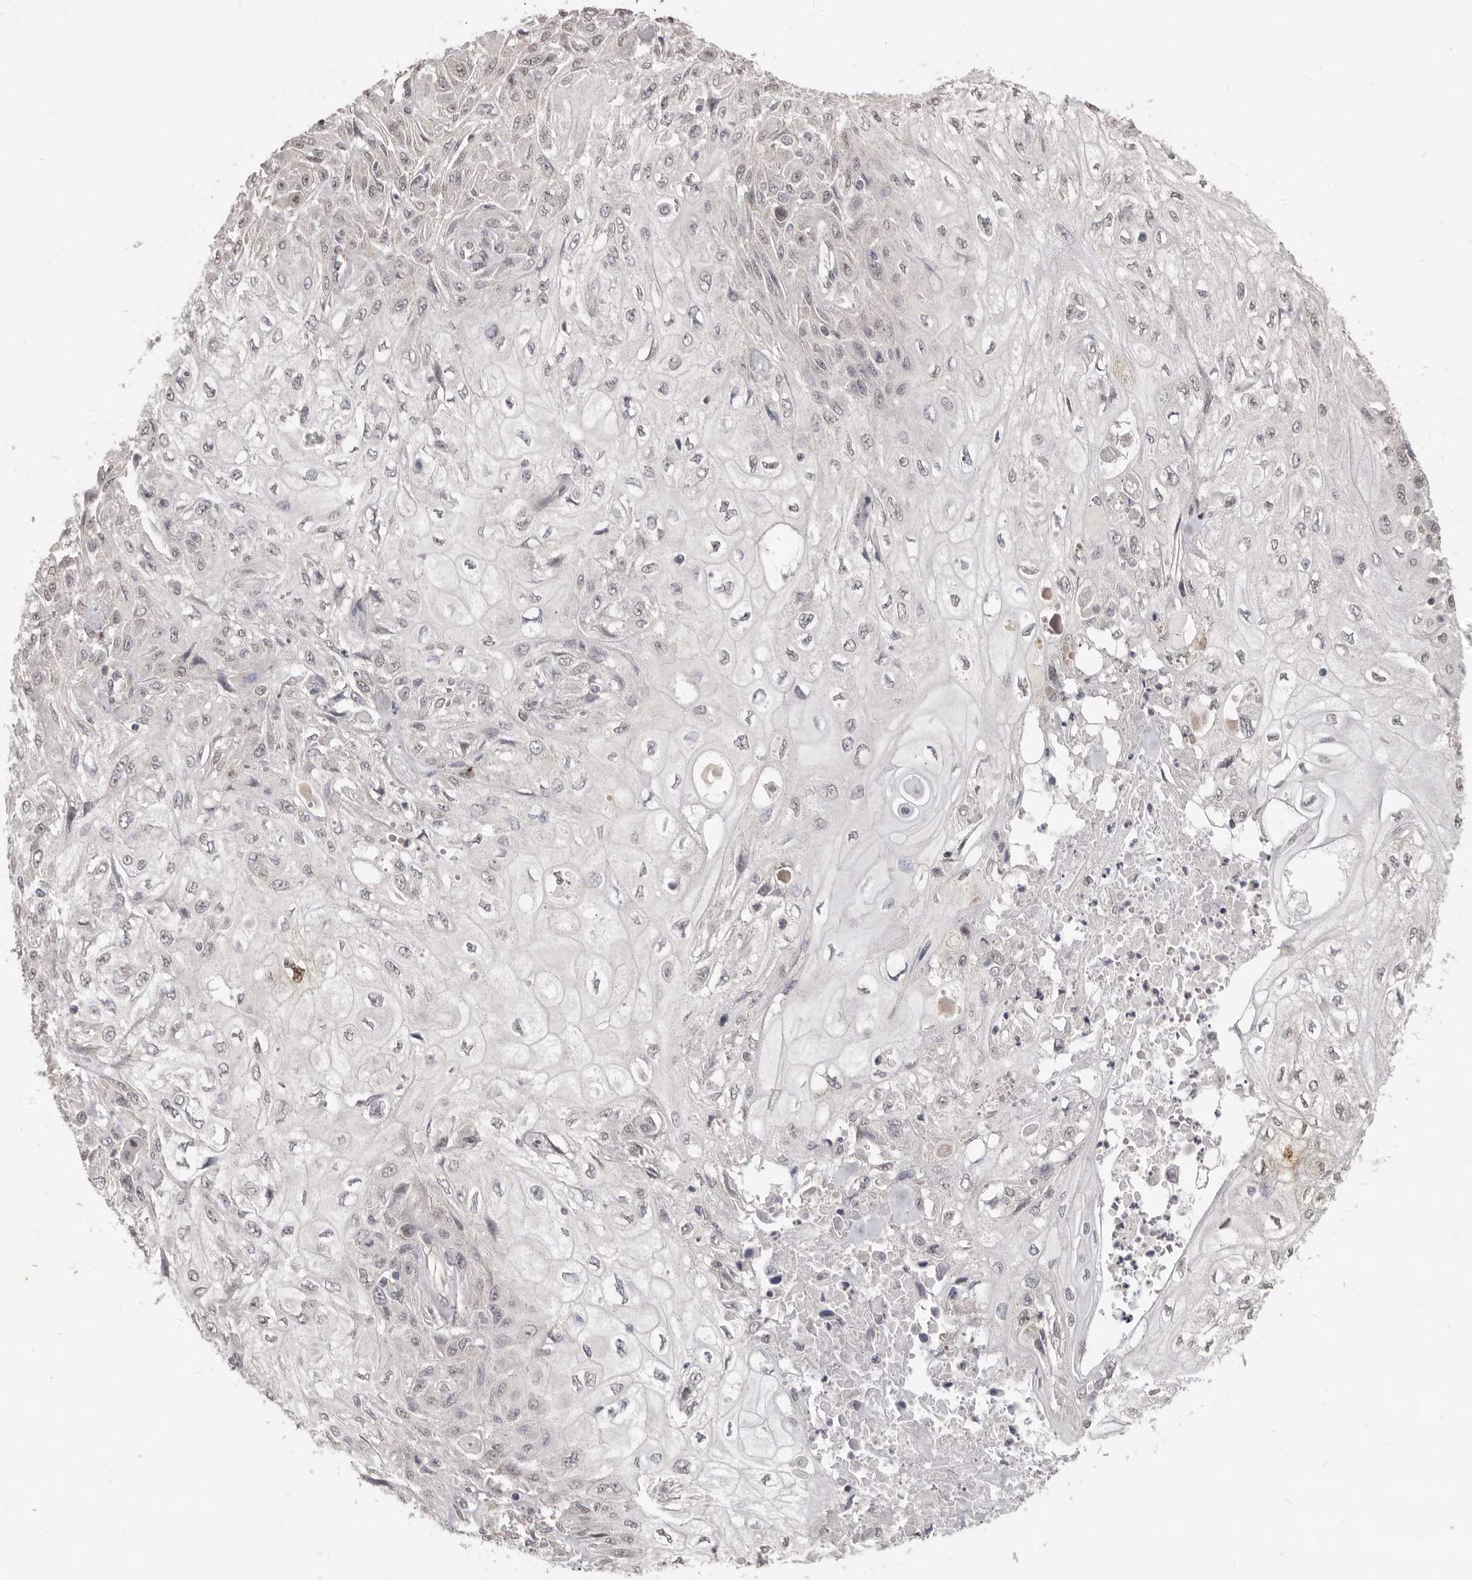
{"staining": {"intensity": "weak", "quantity": "25%-75%", "location": "nuclear"}, "tissue": "skin cancer", "cell_type": "Tumor cells", "image_type": "cancer", "snomed": [{"axis": "morphology", "description": "Squamous cell carcinoma, NOS"}, {"axis": "morphology", "description": "Squamous cell carcinoma, metastatic, NOS"}, {"axis": "topography", "description": "Skin"}, {"axis": "topography", "description": "Lymph node"}], "caption": "Protein staining of metastatic squamous cell carcinoma (skin) tissue displays weak nuclear positivity in approximately 25%-75% of tumor cells.", "gene": "LINGO2", "patient": {"sex": "male", "age": 75}}